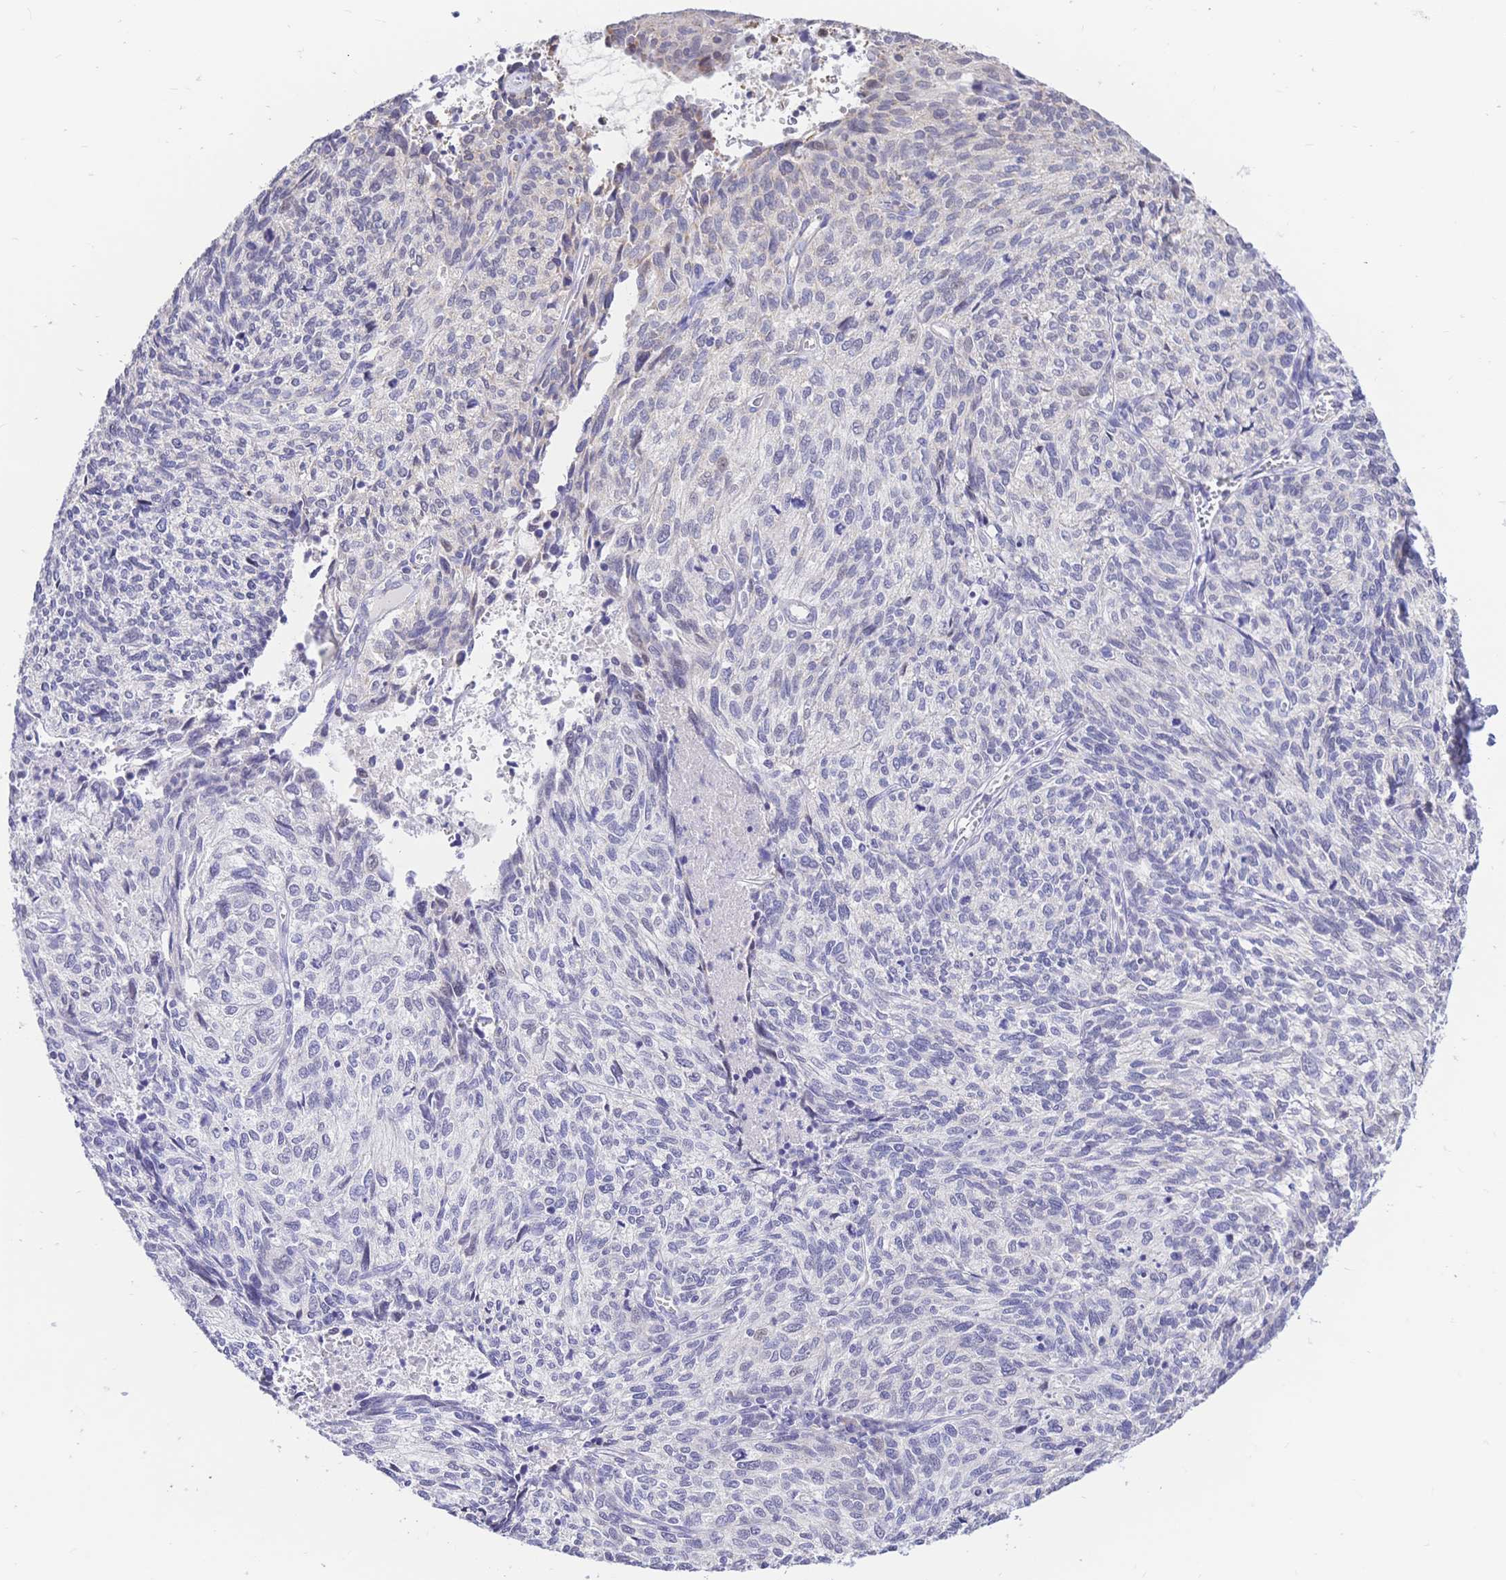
{"staining": {"intensity": "negative", "quantity": "none", "location": "none"}, "tissue": "cervical cancer", "cell_type": "Tumor cells", "image_type": "cancer", "snomed": [{"axis": "morphology", "description": "Squamous cell carcinoma, NOS"}, {"axis": "topography", "description": "Cervix"}], "caption": "DAB immunohistochemical staining of human squamous cell carcinoma (cervical) exhibits no significant positivity in tumor cells.", "gene": "CLEC18B", "patient": {"sex": "female", "age": 45}}